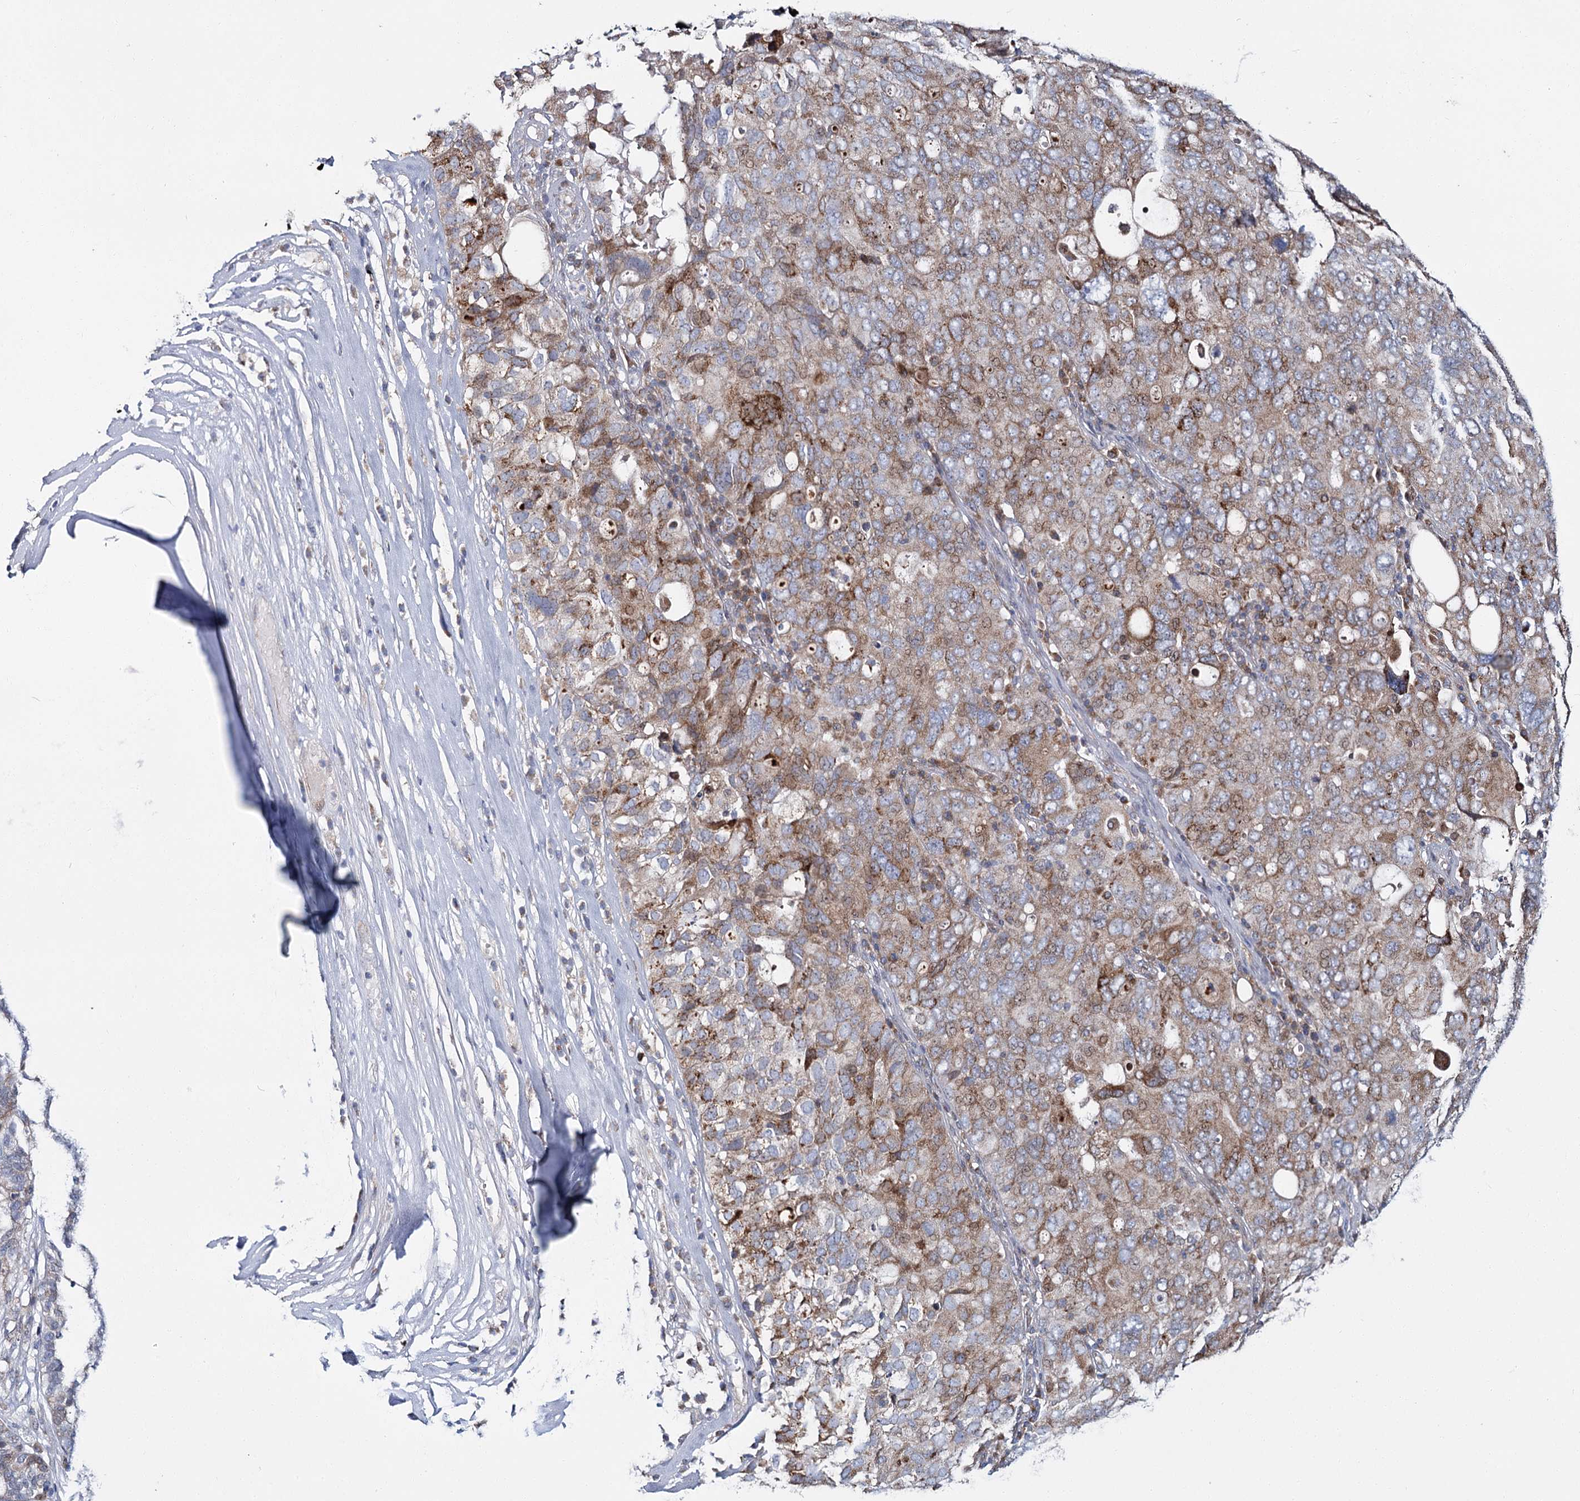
{"staining": {"intensity": "moderate", "quantity": ">75%", "location": "cytoplasmic/membranous"}, "tissue": "ovarian cancer", "cell_type": "Tumor cells", "image_type": "cancer", "snomed": [{"axis": "morphology", "description": "Carcinoma, endometroid"}, {"axis": "topography", "description": "Ovary"}], "caption": "Immunohistochemical staining of ovarian endometroid carcinoma demonstrates medium levels of moderate cytoplasmic/membranous protein positivity in about >75% of tumor cells.", "gene": "CPLANE1", "patient": {"sex": "female", "age": 62}}